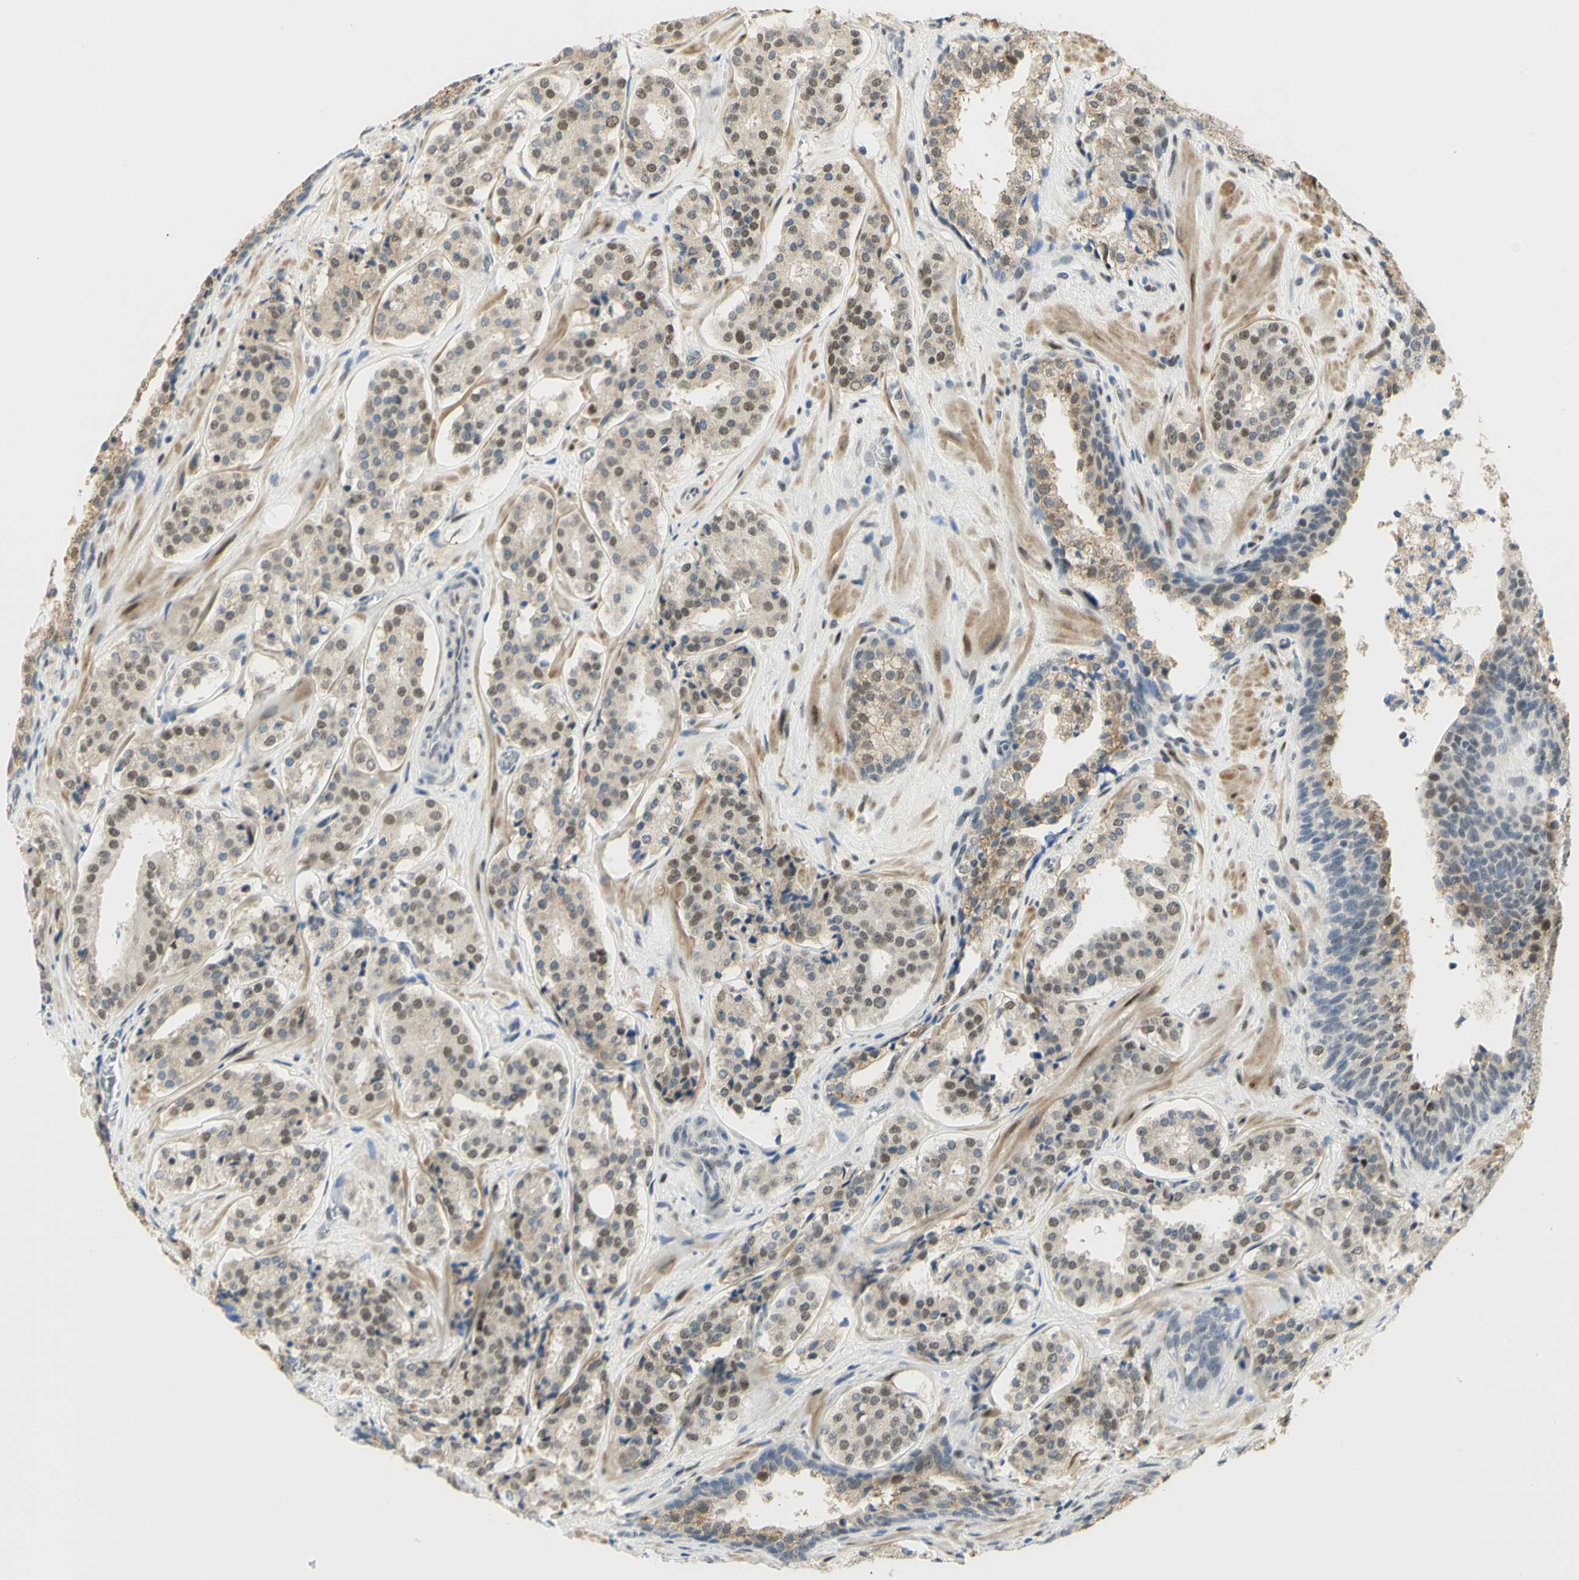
{"staining": {"intensity": "moderate", "quantity": "25%-75%", "location": "nuclear"}, "tissue": "prostate cancer", "cell_type": "Tumor cells", "image_type": "cancer", "snomed": [{"axis": "morphology", "description": "Adenocarcinoma, High grade"}, {"axis": "topography", "description": "Prostate"}], "caption": "This image demonstrates immunohistochemistry (IHC) staining of human high-grade adenocarcinoma (prostate), with medium moderate nuclear positivity in about 25%-75% of tumor cells.", "gene": "DDX1", "patient": {"sex": "male", "age": 60}}